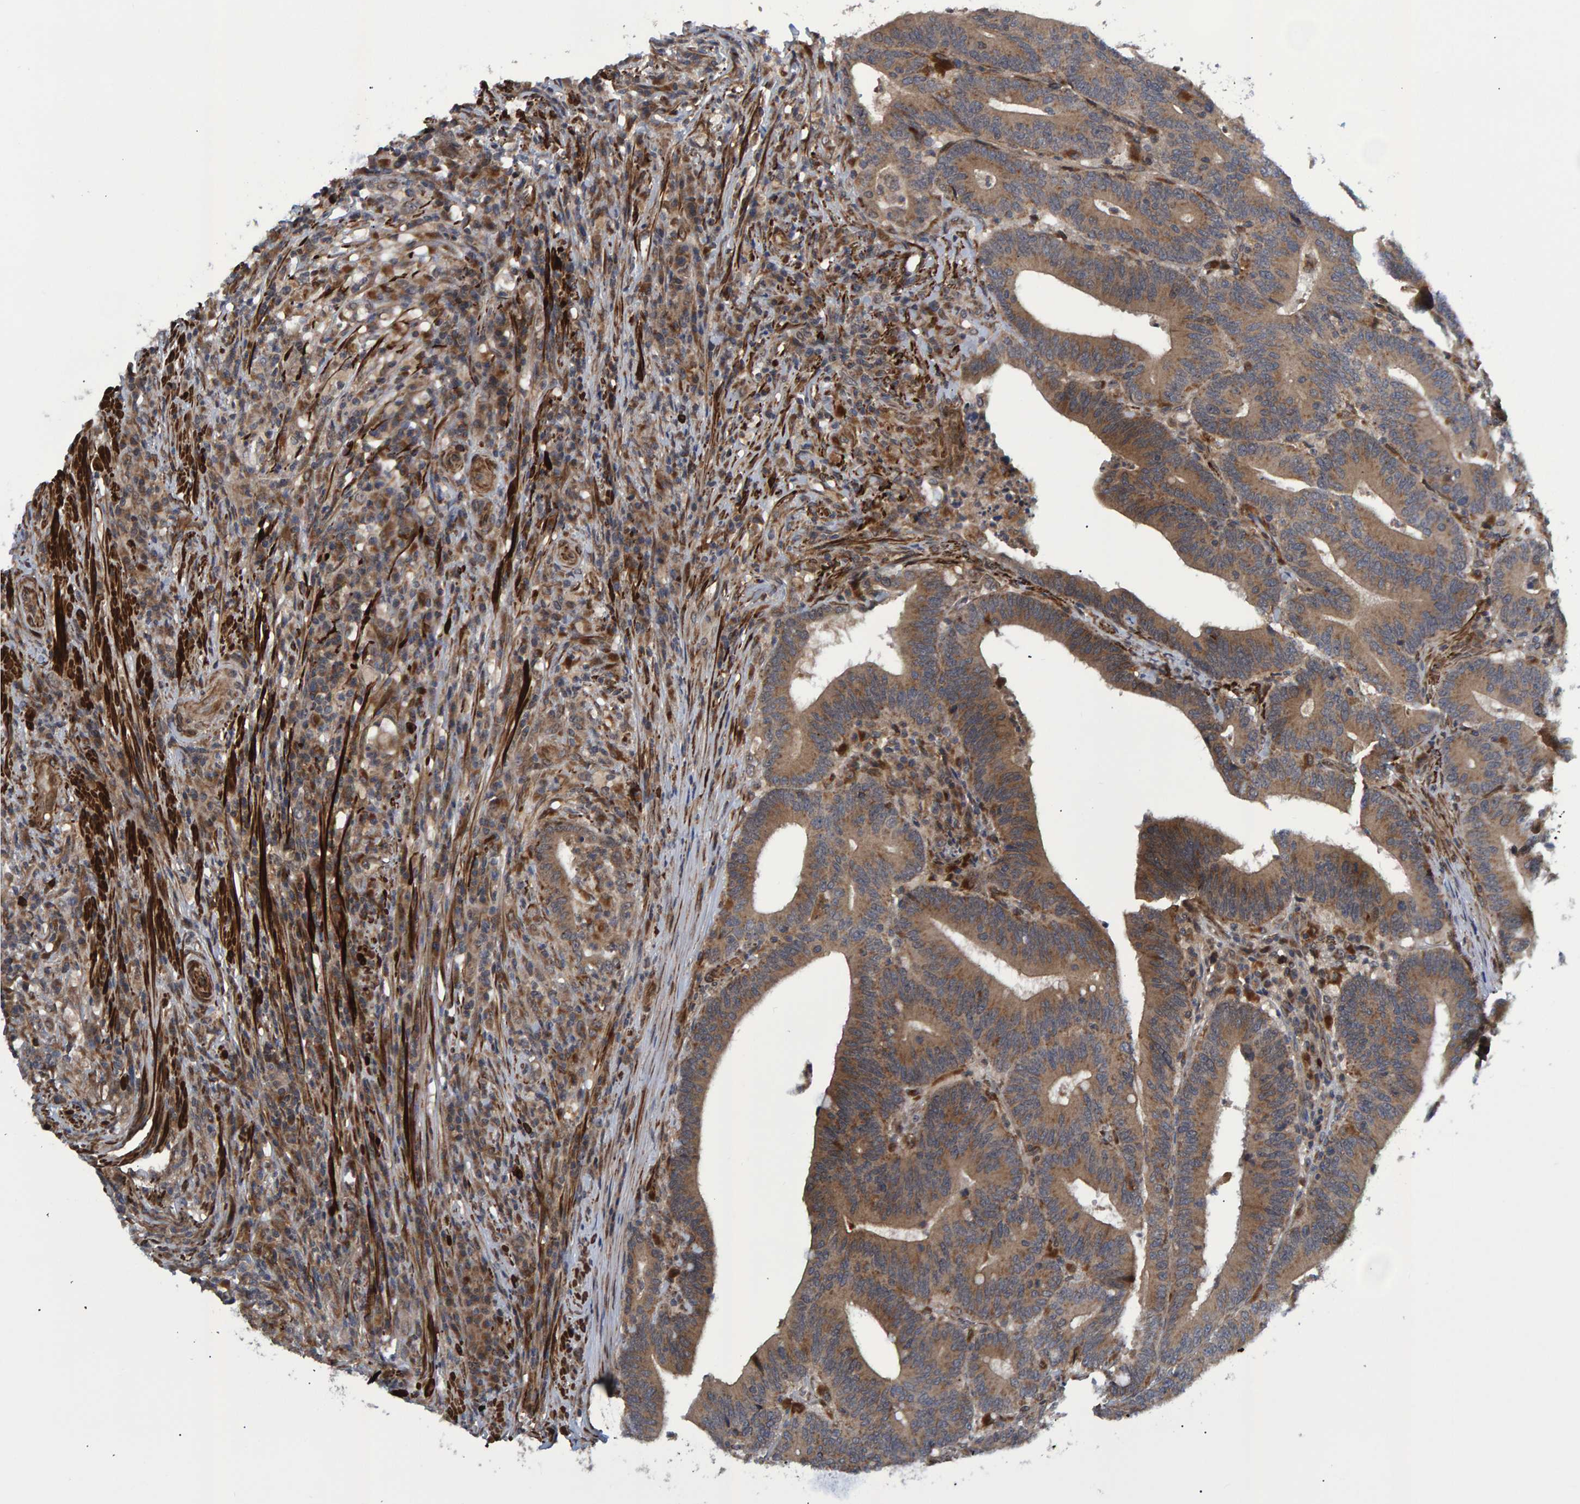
{"staining": {"intensity": "moderate", "quantity": ">75%", "location": "cytoplasmic/membranous"}, "tissue": "colorectal cancer", "cell_type": "Tumor cells", "image_type": "cancer", "snomed": [{"axis": "morphology", "description": "Adenocarcinoma, NOS"}, {"axis": "topography", "description": "Colon"}], "caption": "Brown immunohistochemical staining in human colorectal cancer (adenocarcinoma) demonstrates moderate cytoplasmic/membranous positivity in about >75% of tumor cells.", "gene": "ATP6V1H", "patient": {"sex": "female", "age": 66}}